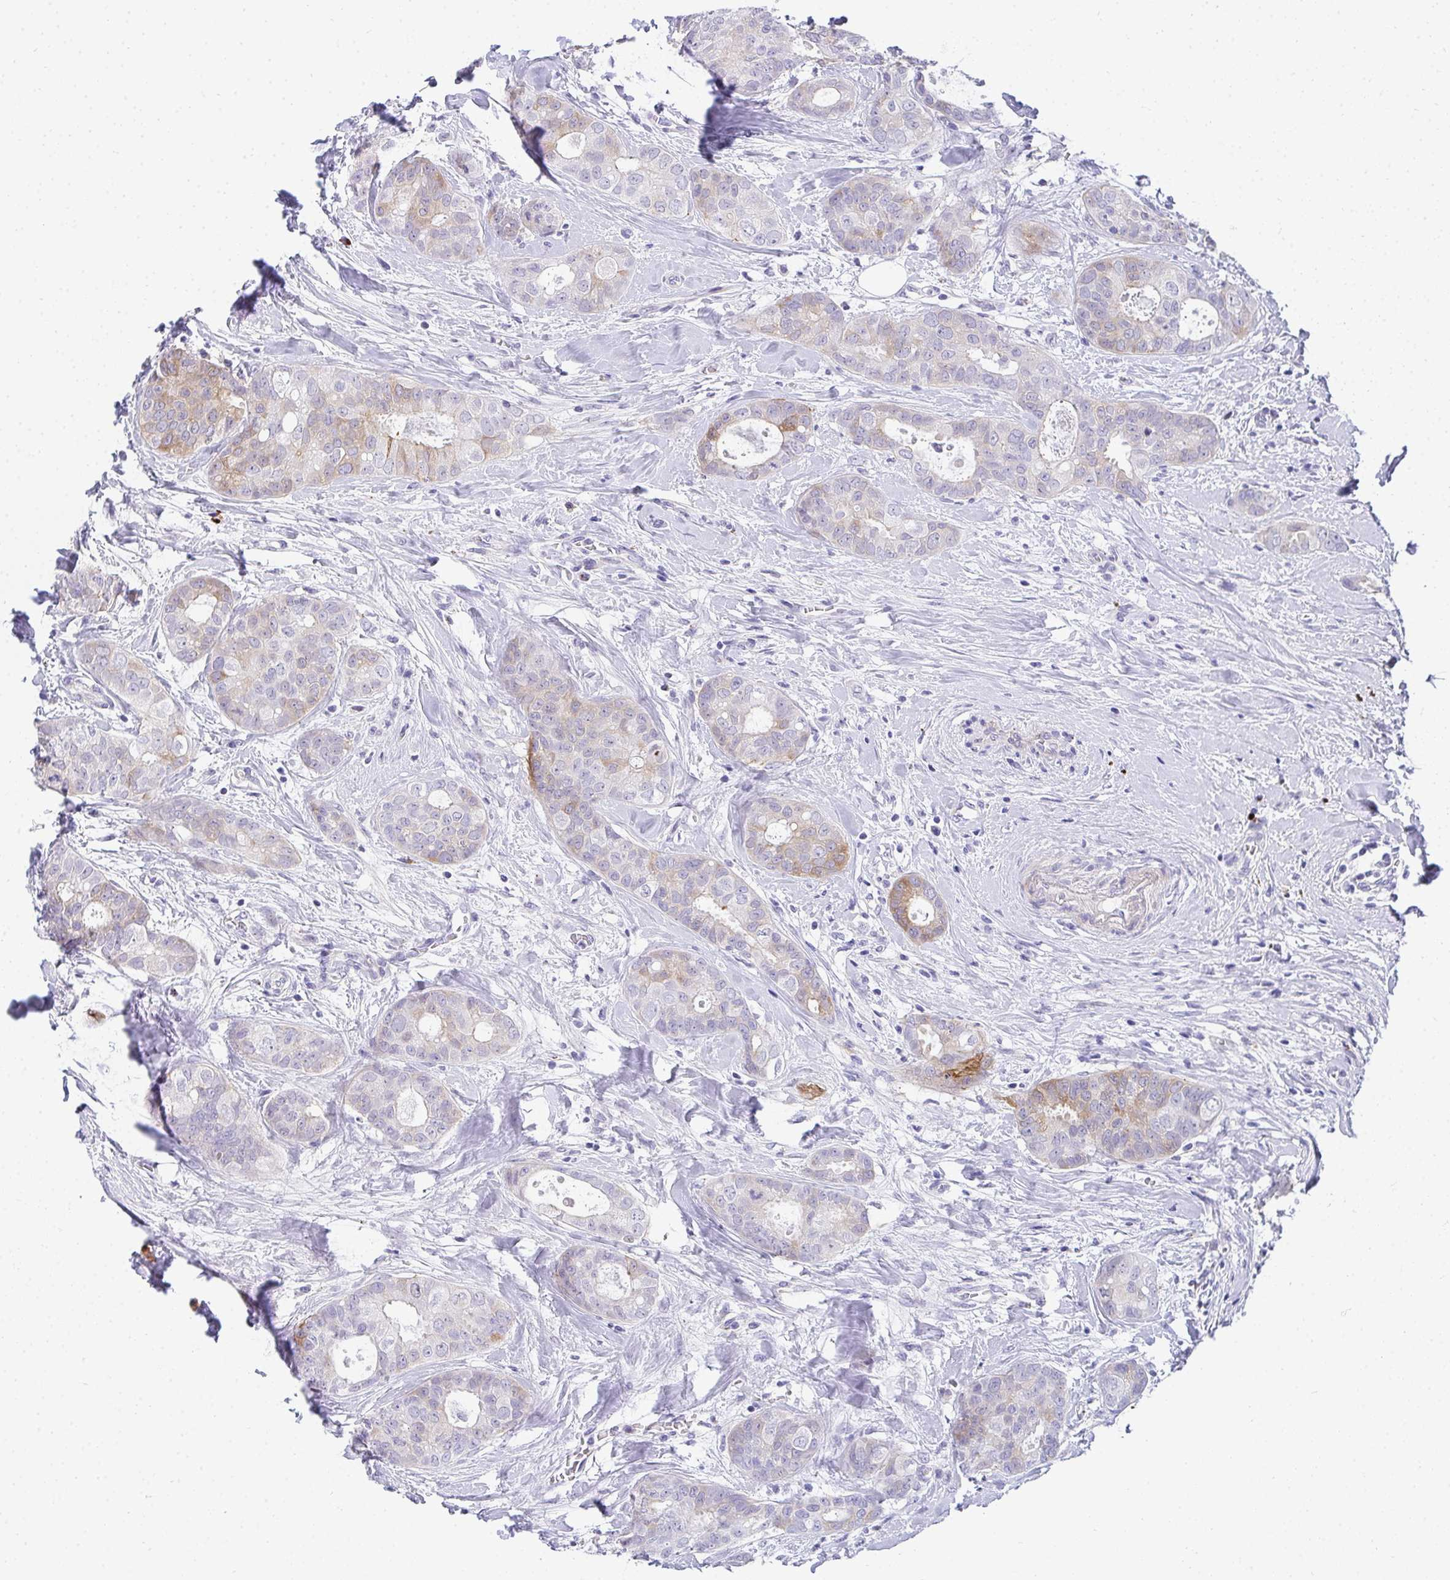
{"staining": {"intensity": "moderate", "quantity": "<25%", "location": "cytoplasmic/membranous"}, "tissue": "breast cancer", "cell_type": "Tumor cells", "image_type": "cancer", "snomed": [{"axis": "morphology", "description": "Duct carcinoma"}, {"axis": "topography", "description": "Breast"}], "caption": "DAB (3,3'-diaminobenzidine) immunohistochemical staining of breast infiltrating ductal carcinoma reveals moderate cytoplasmic/membranous protein positivity in approximately <25% of tumor cells.", "gene": "AK5", "patient": {"sex": "female", "age": 45}}